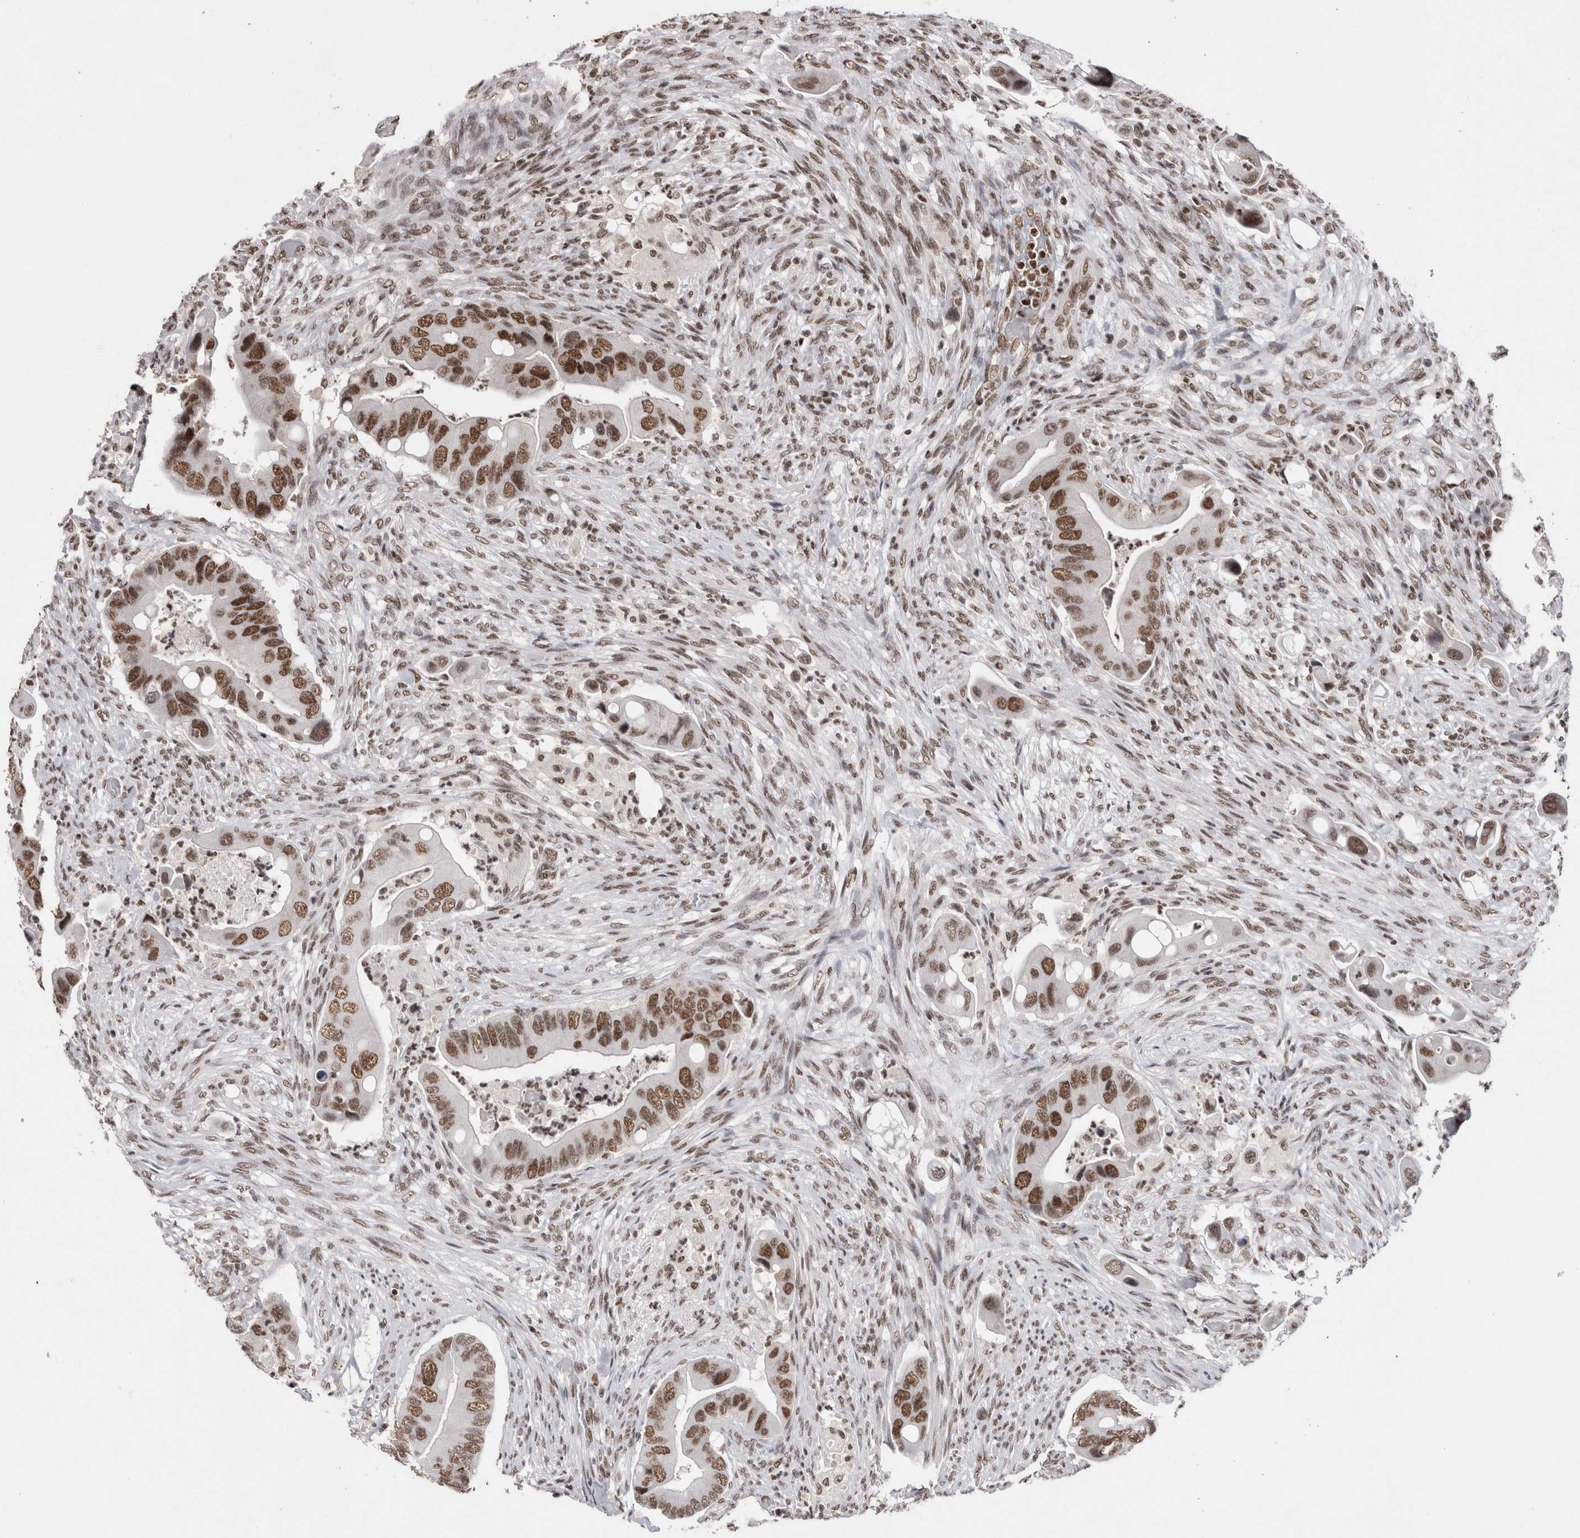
{"staining": {"intensity": "strong", "quantity": ">75%", "location": "nuclear"}, "tissue": "colorectal cancer", "cell_type": "Tumor cells", "image_type": "cancer", "snomed": [{"axis": "morphology", "description": "Adenocarcinoma, NOS"}, {"axis": "topography", "description": "Rectum"}], "caption": "Human adenocarcinoma (colorectal) stained for a protein (brown) reveals strong nuclear positive positivity in approximately >75% of tumor cells.", "gene": "SMC1A", "patient": {"sex": "female", "age": 57}}